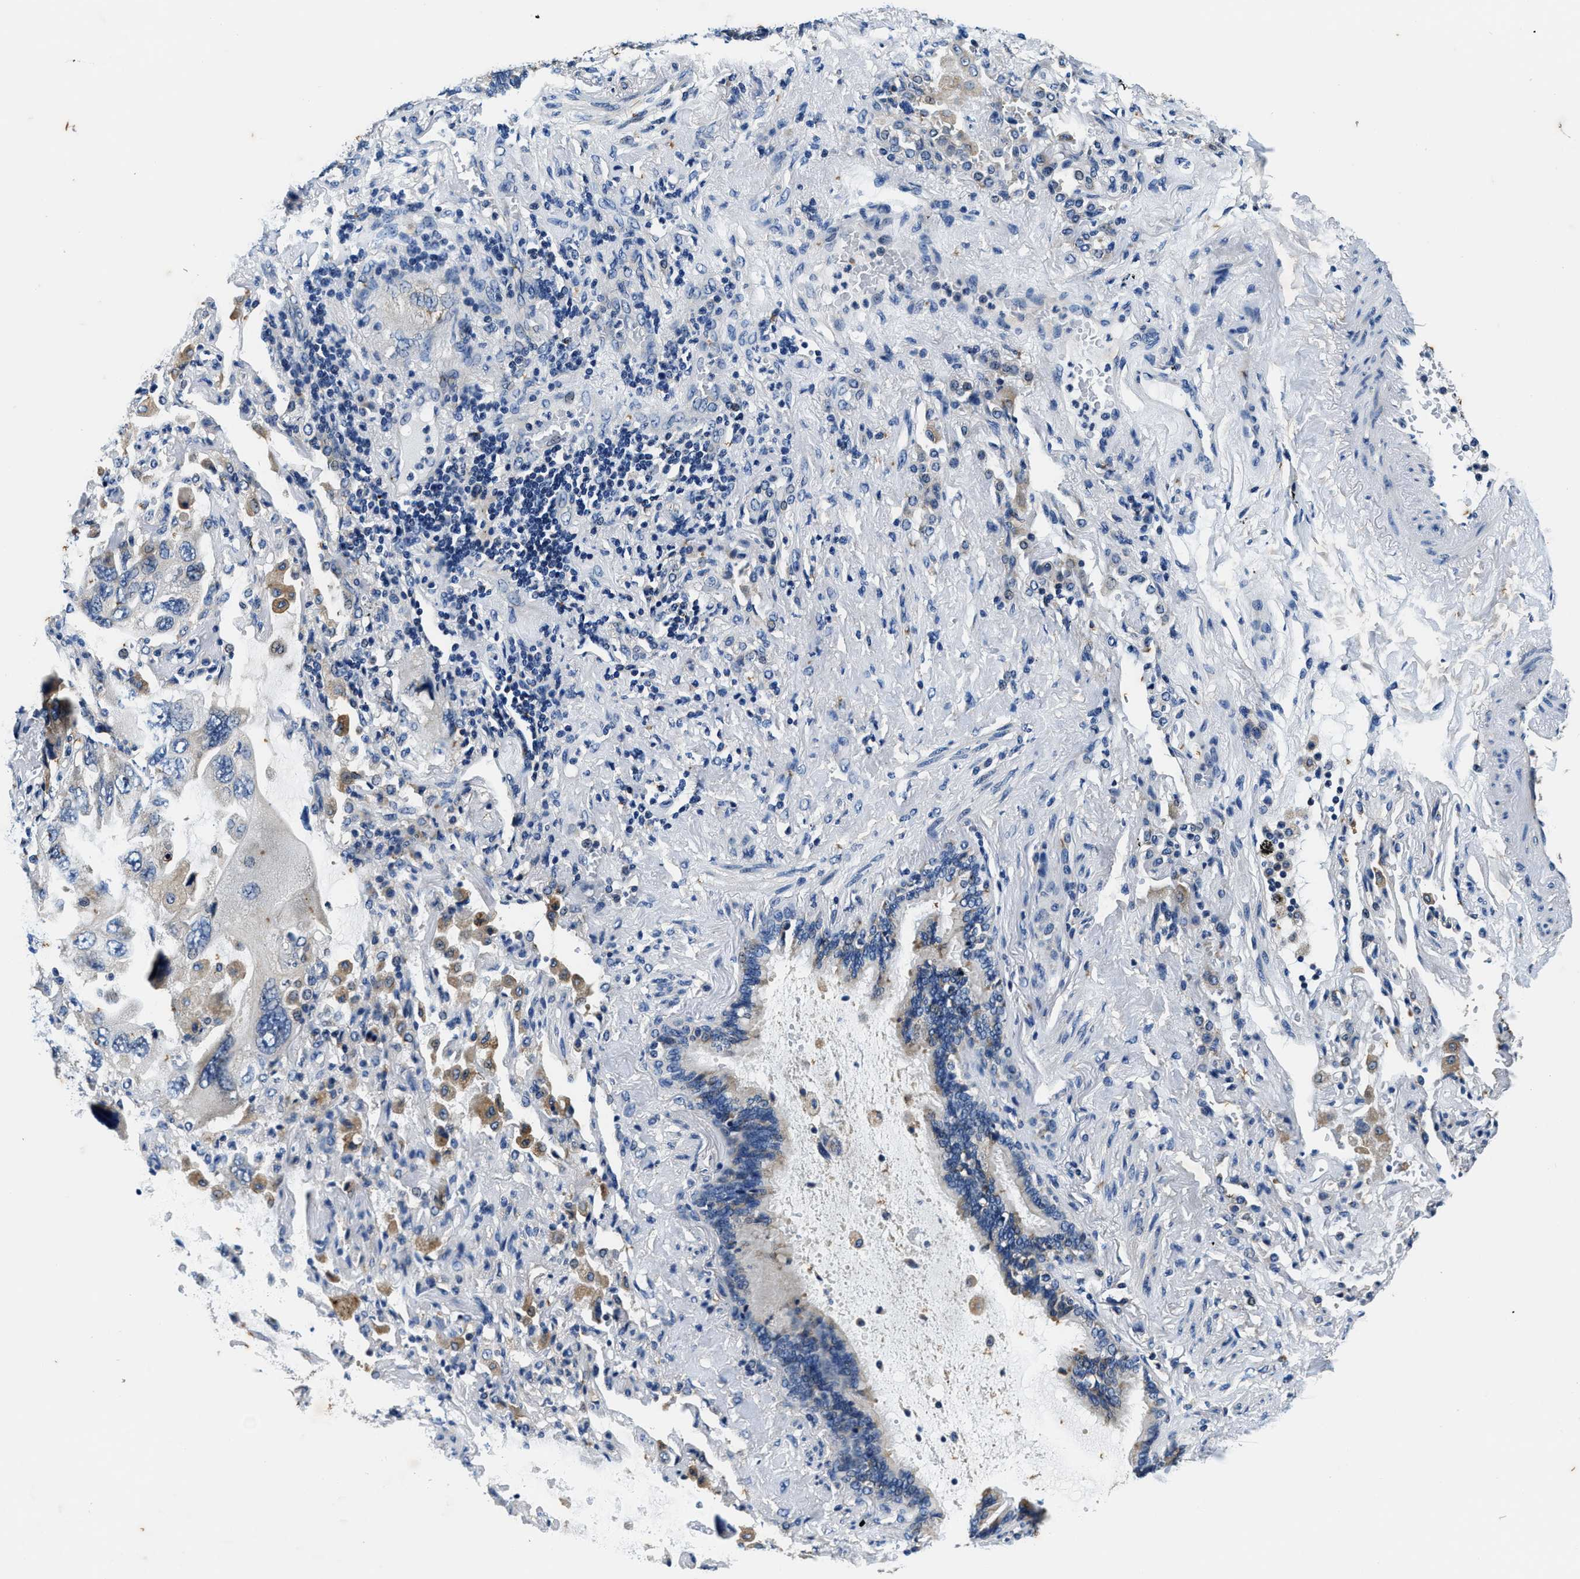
{"staining": {"intensity": "negative", "quantity": "none", "location": "none"}, "tissue": "lung cancer", "cell_type": "Tumor cells", "image_type": "cancer", "snomed": [{"axis": "morphology", "description": "Squamous cell carcinoma, NOS"}, {"axis": "topography", "description": "Lung"}], "caption": "Tumor cells show no significant expression in lung squamous cell carcinoma.", "gene": "PI4KB", "patient": {"sex": "female", "age": 73}}